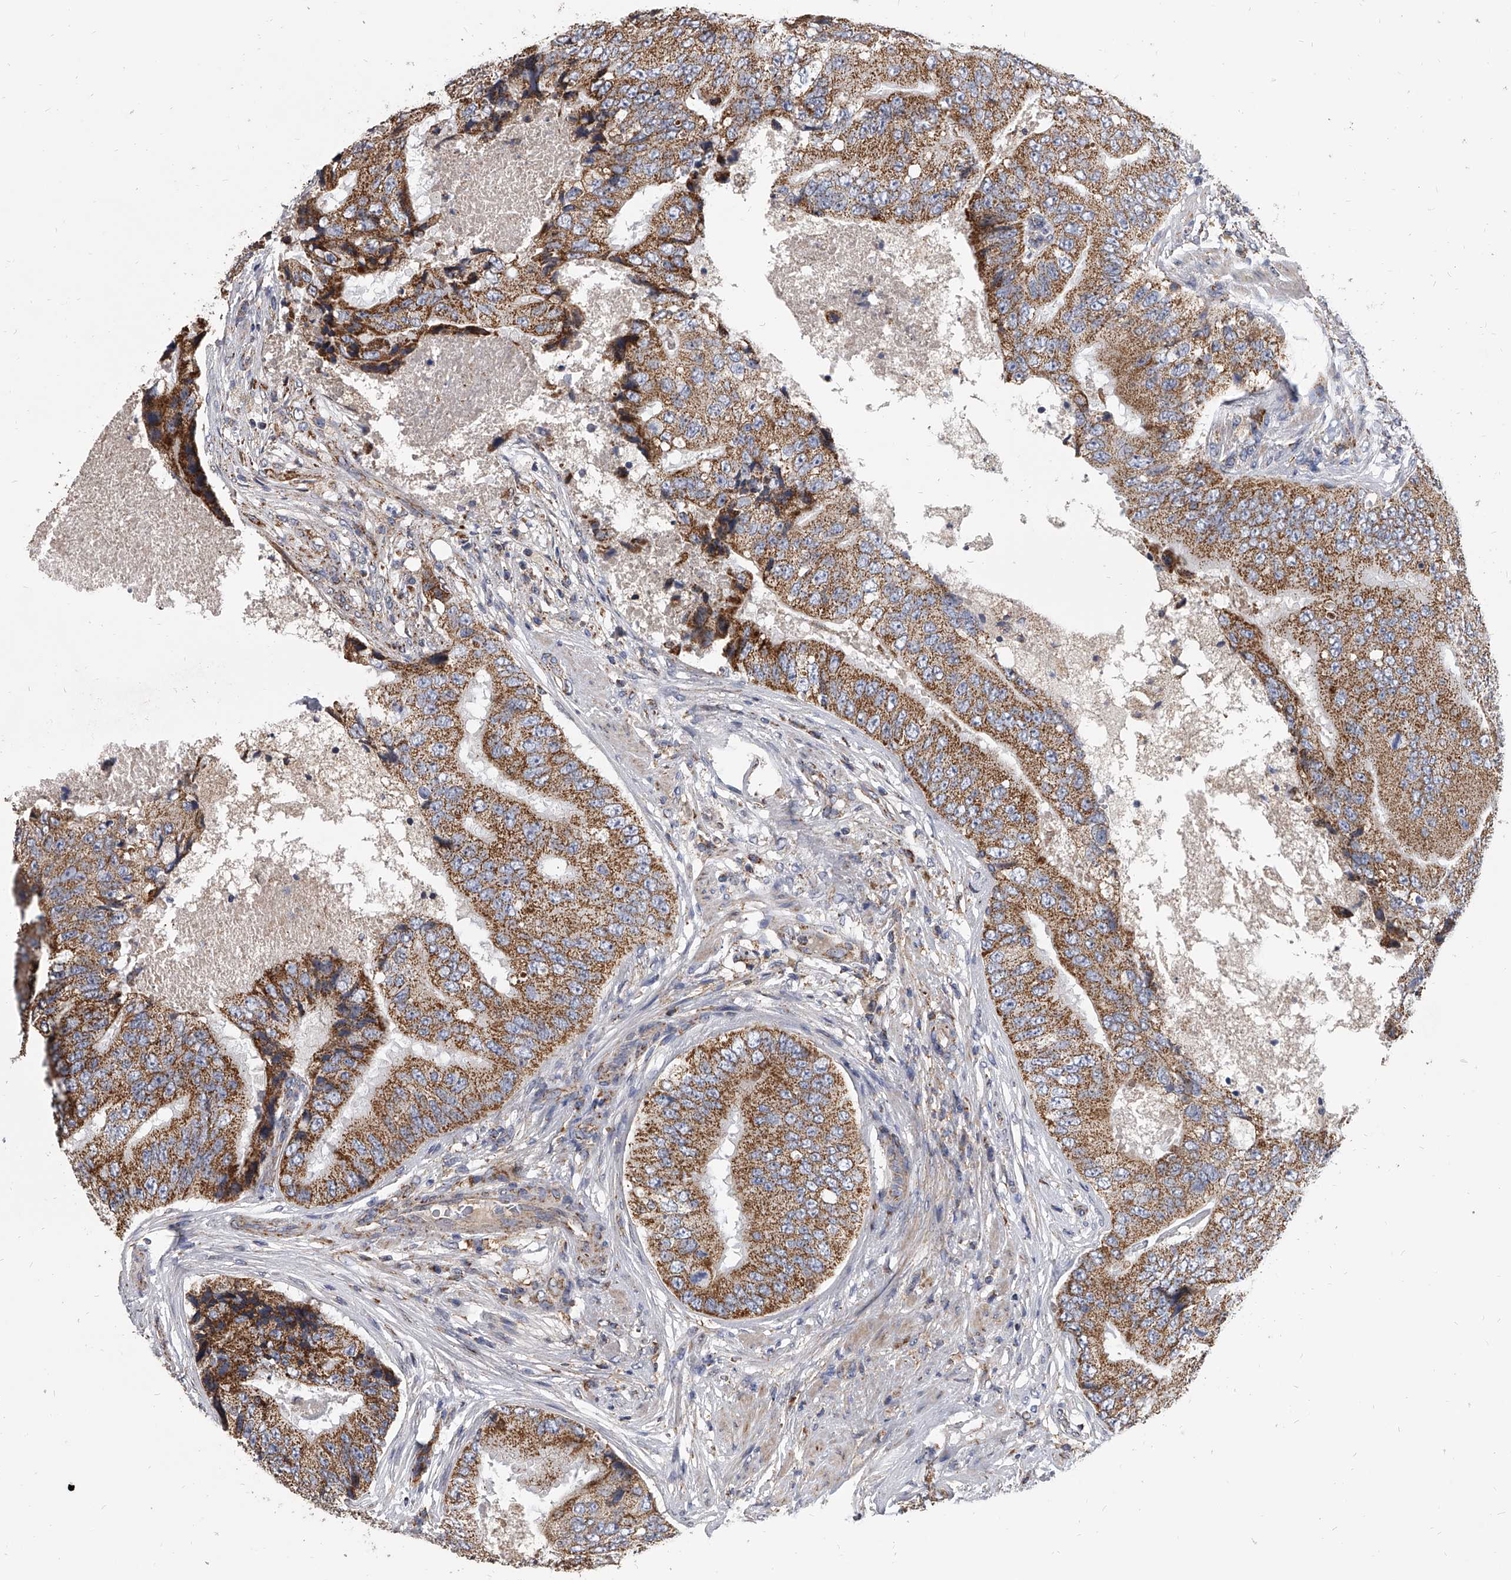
{"staining": {"intensity": "moderate", "quantity": ">75%", "location": "cytoplasmic/membranous"}, "tissue": "prostate cancer", "cell_type": "Tumor cells", "image_type": "cancer", "snomed": [{"axis": "morphology", "description": "Adenocarcinoma, High grade"}, {"axis": "topography", "description": "Prostate"}], "caption": "There is medium levels of moderate cytoplasmic/membranous positivity in tumor cells of prostate cancer (high-grade adenocarcinoma), as demonstrated by immunohistochemical staining (brown color).", "gene": "MRPL28", "patient": {"sex": "male", "age": 70}}